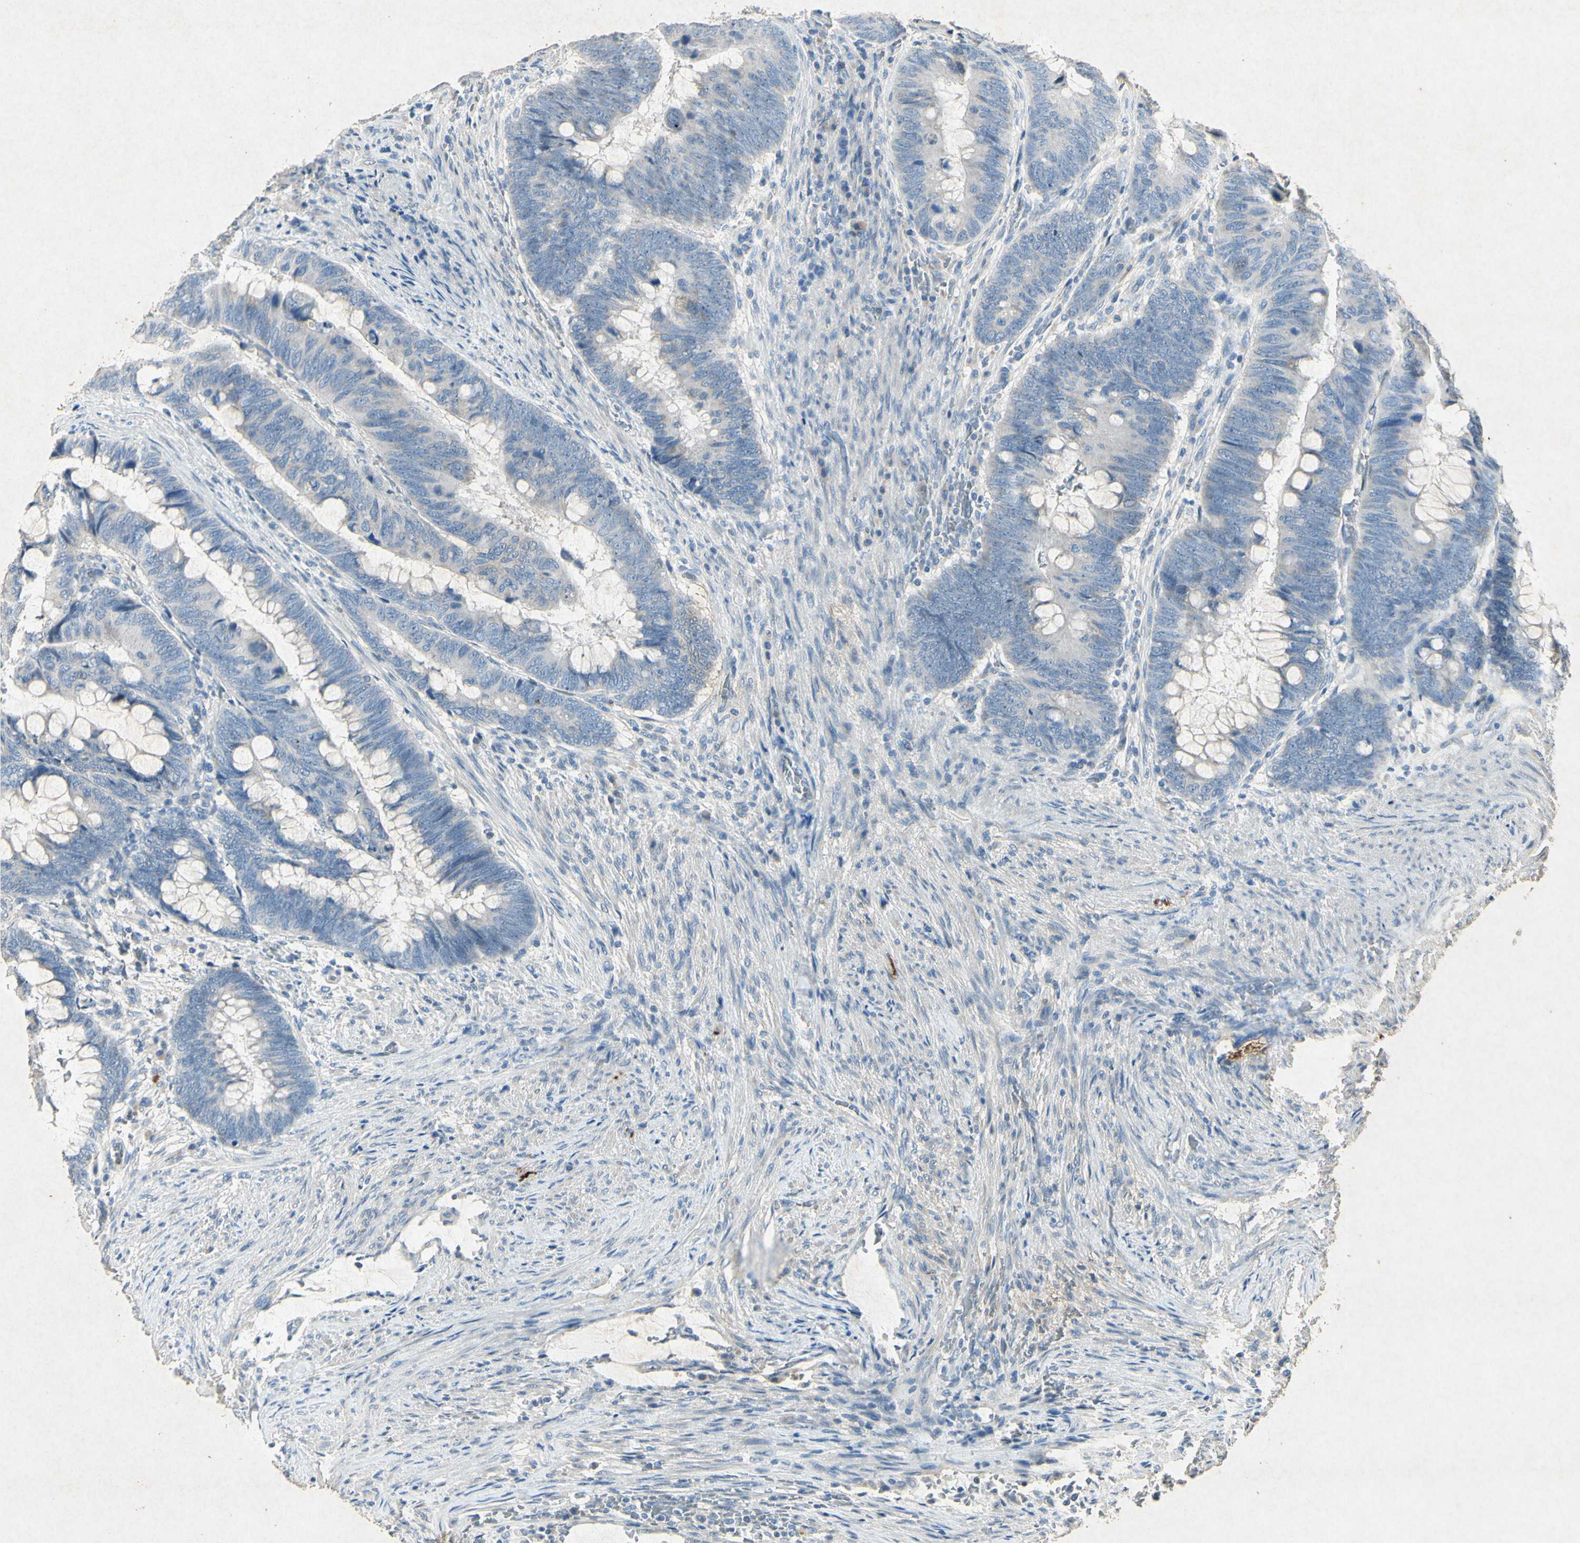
{"staining": {"intensity": "negative", "quantity": "none", "location": "none"}, "tissue": "colorectal cancer", "cell_type": "Tumor cells", "image_type": "cancer", "snomed": [{"axis": "morphology", "description": "Normal tissue, NOS"}, {"axis": "morphology", "description": "Adenocarcinoma, NOS"}, {"axis": "topography", "description": "Rectum"}, {"axis": "topography", "description": "Peripheral nerve tissue"}], "caption": "Immunohistochemical staining of adenocarcinoma (colorectal) reveals no significant expression in tumor cells.", "gene": "SNAP91", "patient": {"sex": "male", "age": 92}}